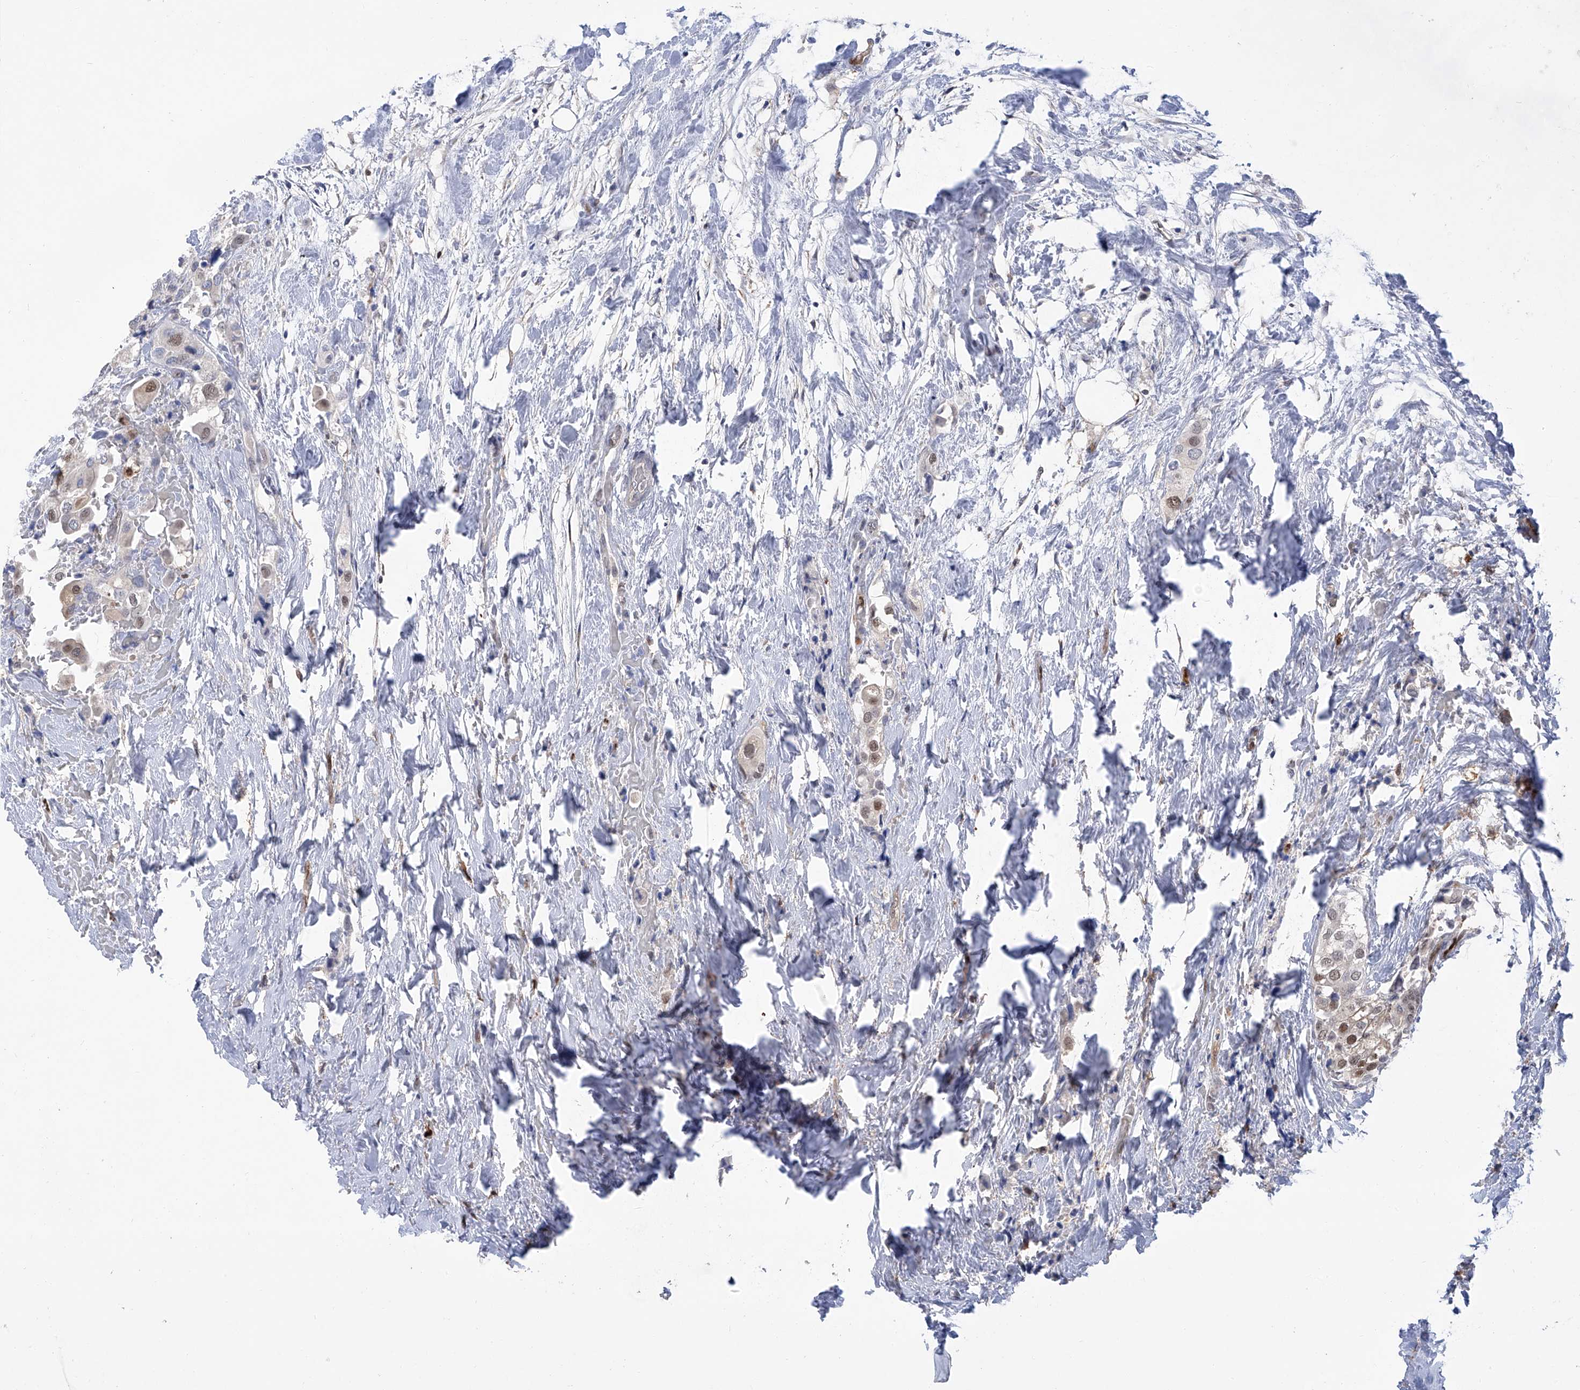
{"staining": {"intensity": "weak", "quantity": "<25%", "location": "nuclear"}, "tissue": "urothelial cancer", "cell_type": "Tumor cells", "image_type": "cancer", "snomed": [{"axis": "morphology", "description": "Urothelial carcinoma, High grade"}, {"axis": "topography", "description": "Urinary bladder"}], "caption": "An image of high-grade urothelial carcinoma stained for a protein reveals no brown staining in tumor cells.", "gene": "PHF20", "patient": {"sex": "male", "age": 64}}